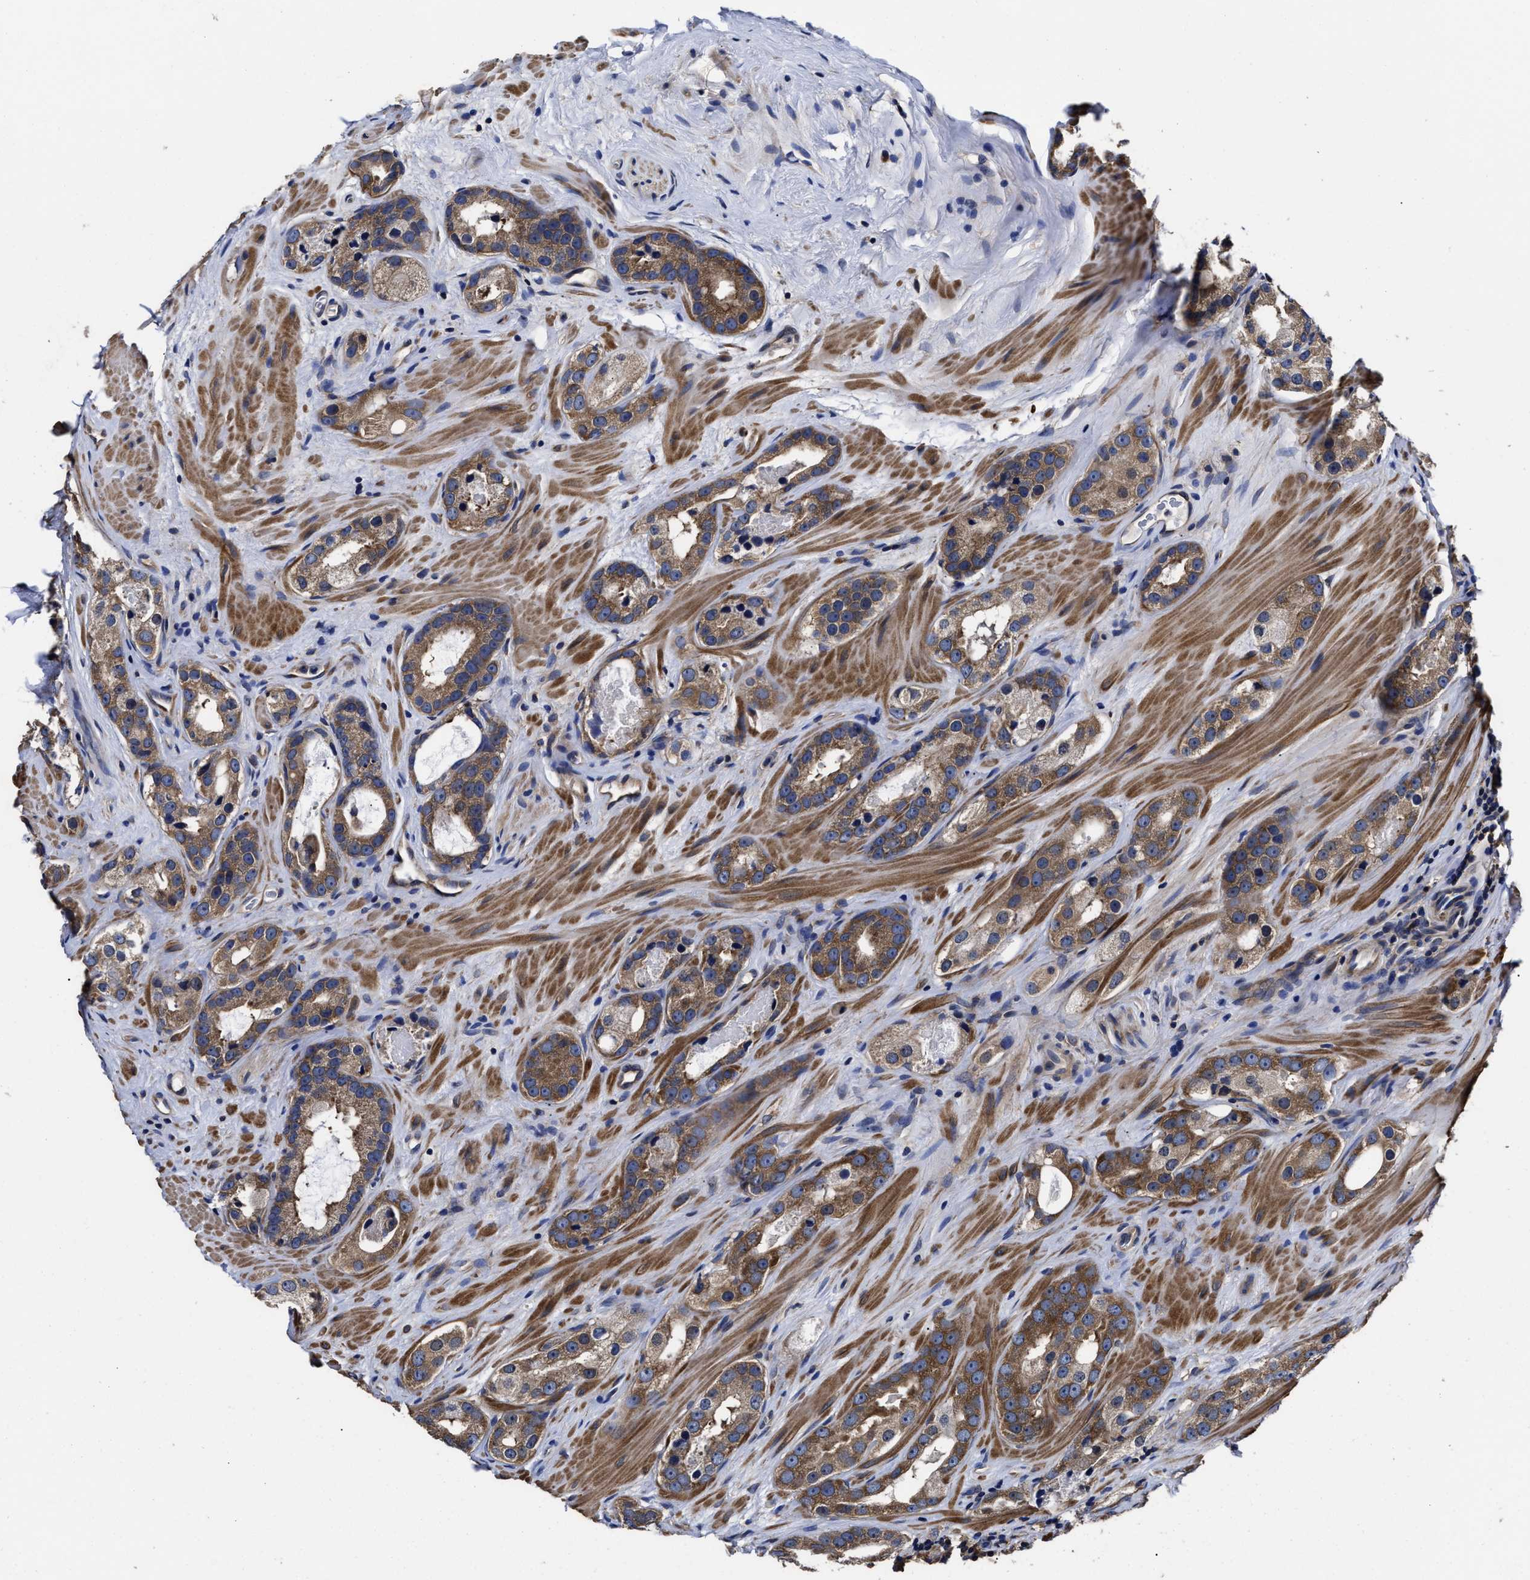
{"staining": {"intensity": "moderate", "quantity": ">75%", "location": "cytoplasmic/membranous"}, "tissue": "prostate cancer", "cell_type": "Tumor cells", "image_type": "cancer", "snomed": [{"axis": "morphology", "description": "Adenocarcinoma, High grade"}, {"axis": "topography", "description": "Prostate"}], "caption": "Protein staining displays moderate cytoplasmic/membranous expression in approximately >75% of tumor cells in prostate cancer.", "gene": "AVEN", "patient": {"sex": "male", "age": 63}}